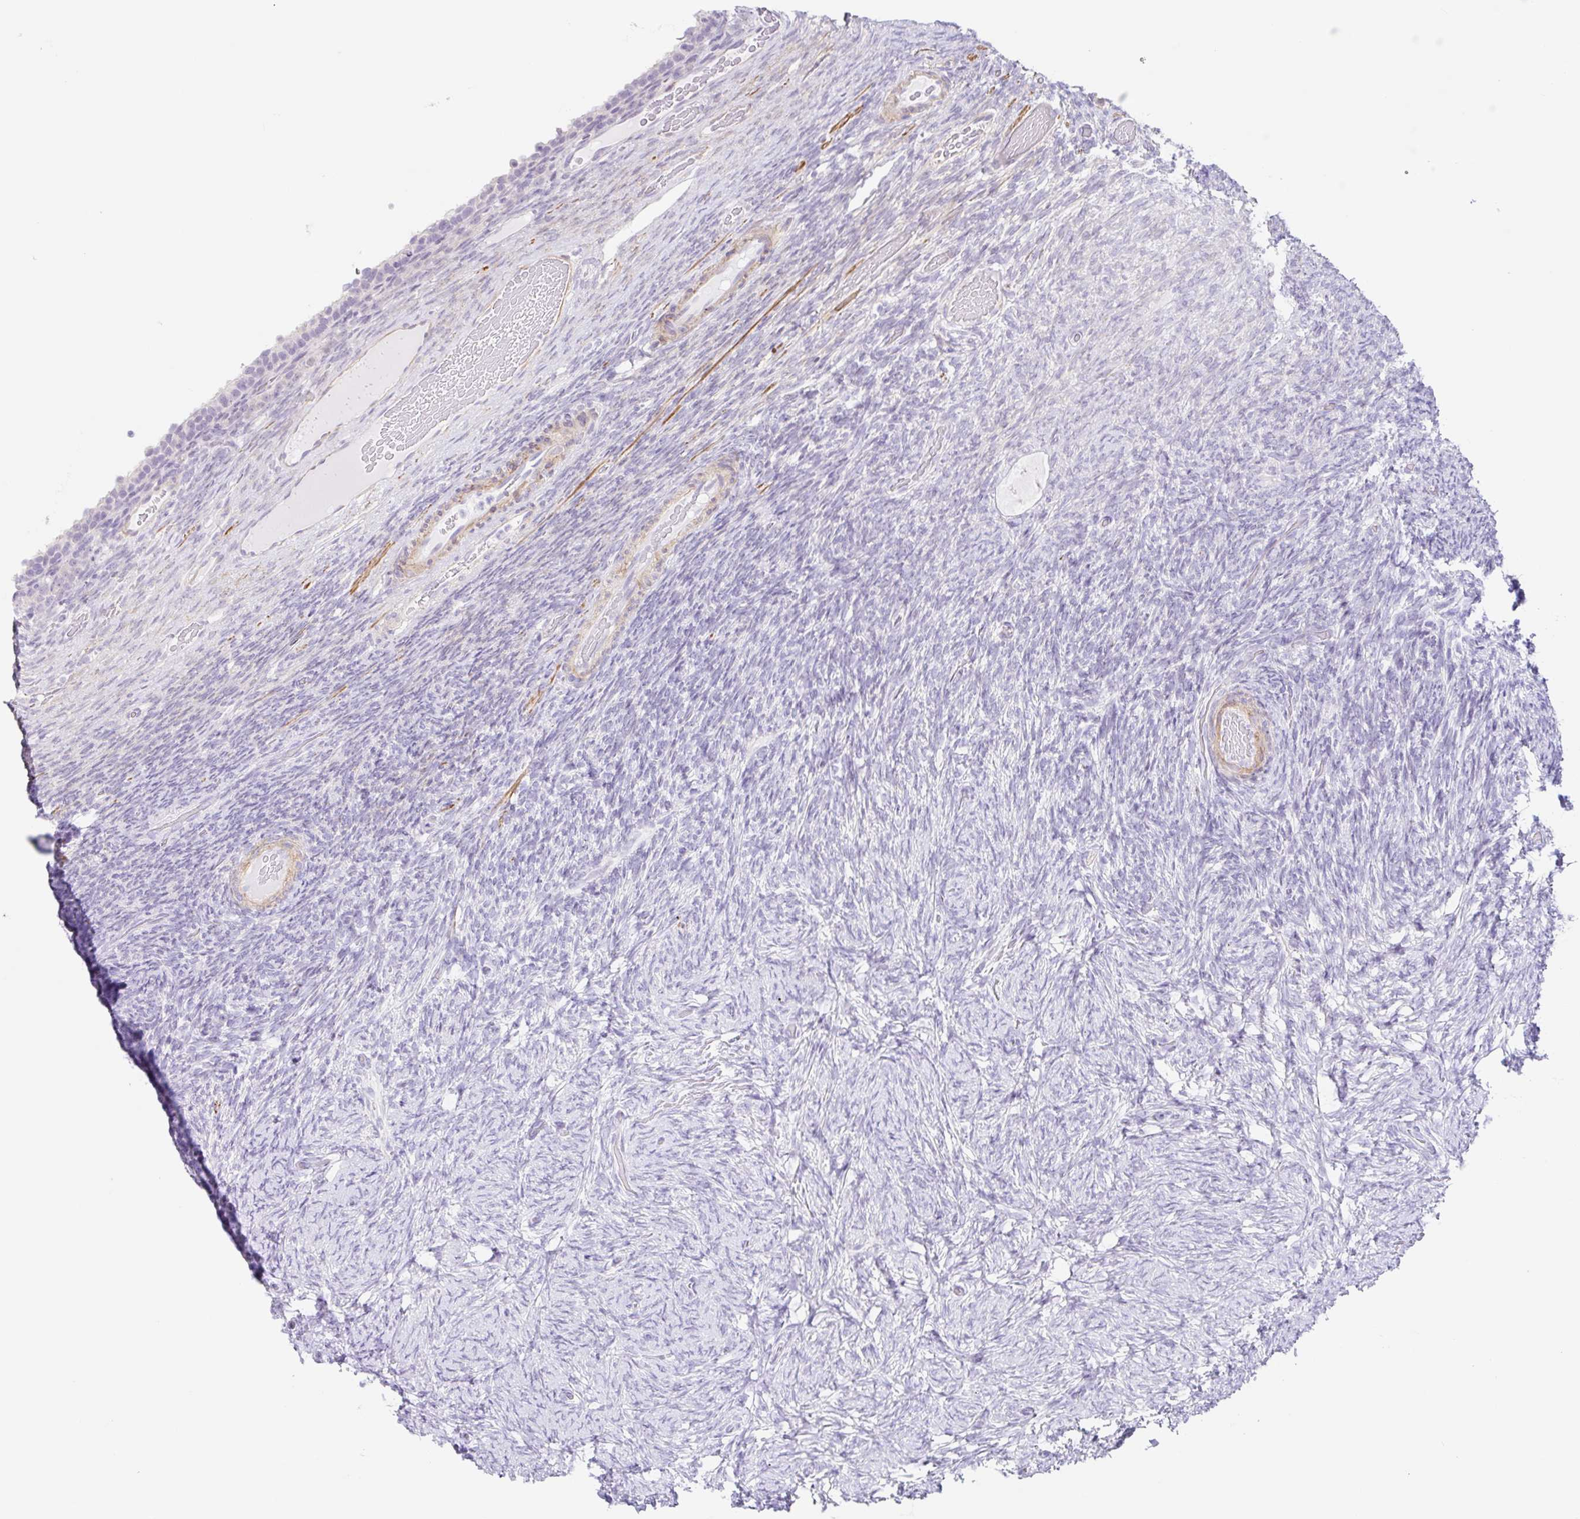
{"staining": {"intensity": "negative", "quantity": "none", "location": "none"}, "tissue": "ovary", "cell_type": "Ovarian stroma cells", "image_type": "normal", "snomed": [{"axis": "morphology", "description": "Normal tissue, NOS"}, {"axis": "topography", "description": "Ovary"}], "caption": "Immunohistochemistry of benign ovary shows no expression in ovarian stroma cells. (DAB (3,3'-diaminobenzidine) immunohistochemistry (IHC) visualized using brightfield microscopy, high magnification).", "gene": "DCAF17", "patient": {"sex": "female", "age": 34}}